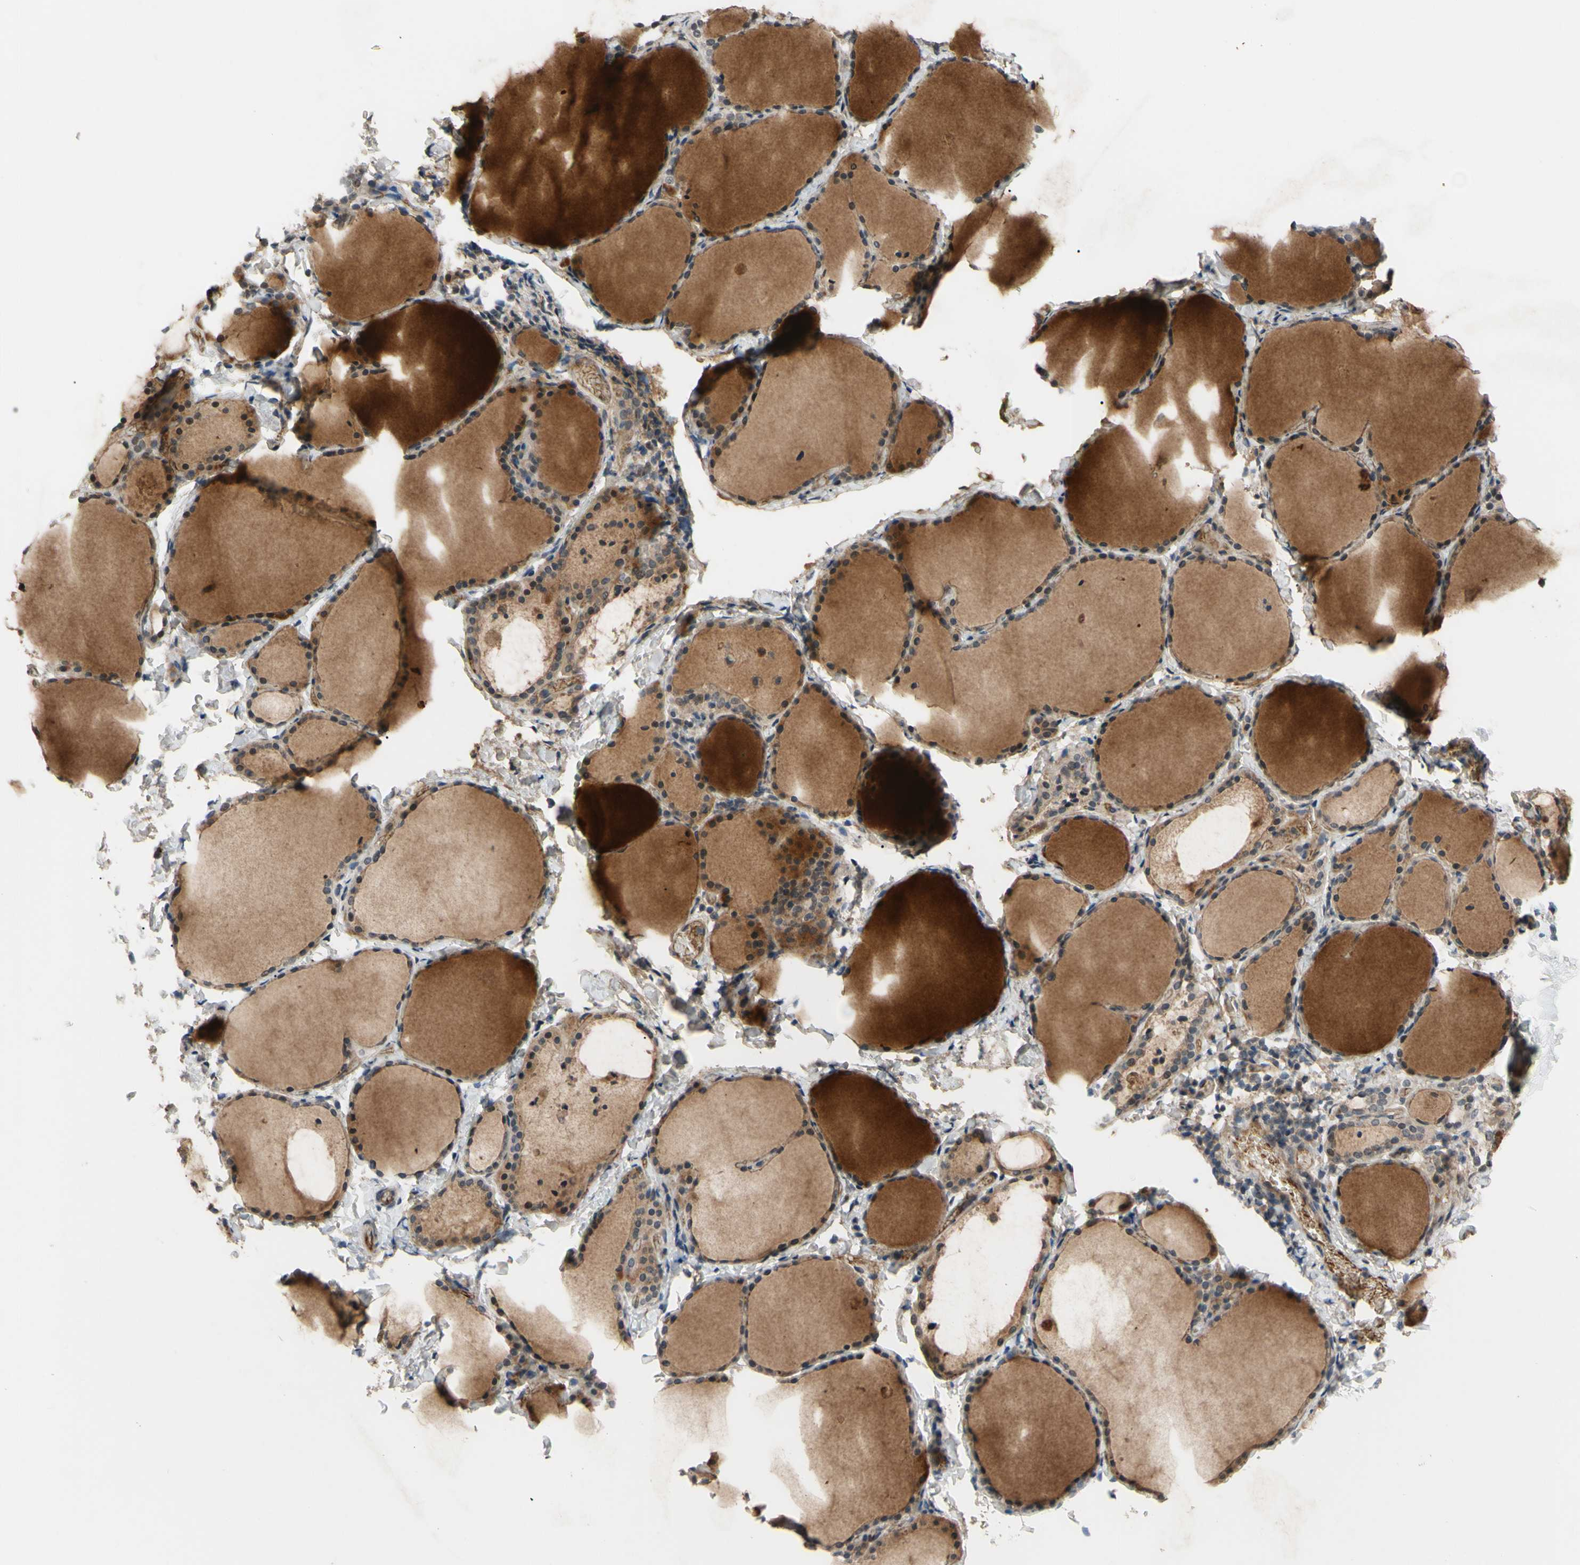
{"staining": {"intensity": "weak", "quantity": ">75%", "location": "cytoplasmic/membranous"}, "tissue": "thyroid gland", "cell_type": "Glandular cells", "image_type": "normal", "snomed": [{"axis": "morphology", "description": "Normal tissue, NOS"}, {"axis": "morphology", "description": "Papillary adenocarcinoma, NOS"}, {"axis": "topography", "description": "Thyroid gland"}], "caption": "Brown immunohistochemical staining in unremarkable thyroid gland exhibits weak cytoplasmic/membranous positivity in approximately >75% of glandular cells. (DAB (3,3'-diaminobenzidine) IHC with brightfield microscopy, high magnification).", "gene": "ALK", "patient": {"sex": "female", "age": 30}}